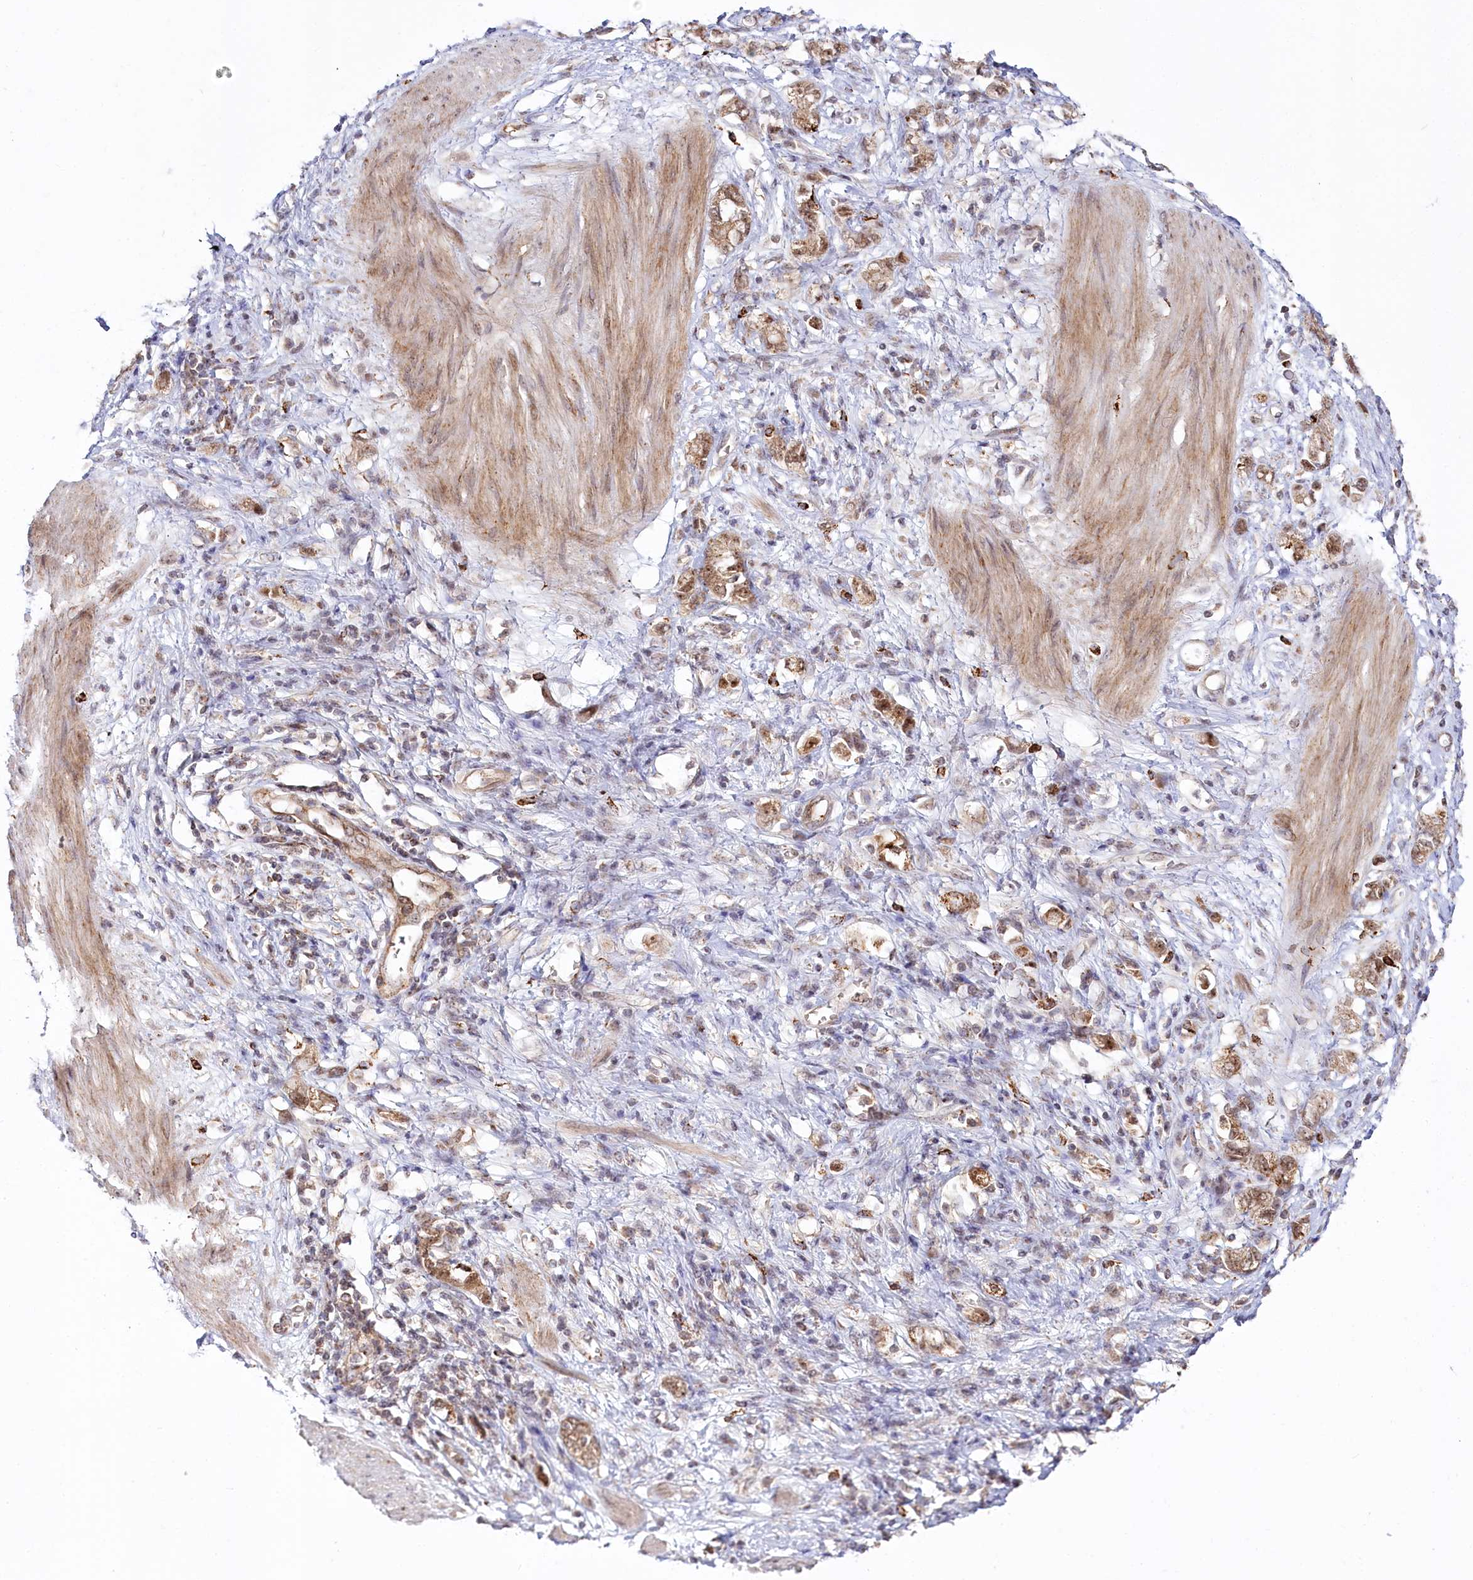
{"staining": {"intensity": "moderate", "quantity": ">75%", "location": "cytoplasmic/membranous,nuclear"}, "tissue": "stomach cancer", "cell_type": "Tumor cells", "image_type": "cancer", "snomed": [{"axis": "morphology", "description": "Adenocarcinoma, NOS"}, {"axis": "topography", "description": "Stomach"}], "caption": "Protein expression analysis of human adenocarcinoma (stomach) reveals moderate cytoplasmic/membranous and nuclear staining in approximately >75% of tumor cells.", "gene": "RTN4IP1", "patient": {"sex": "female", "age": 76}}